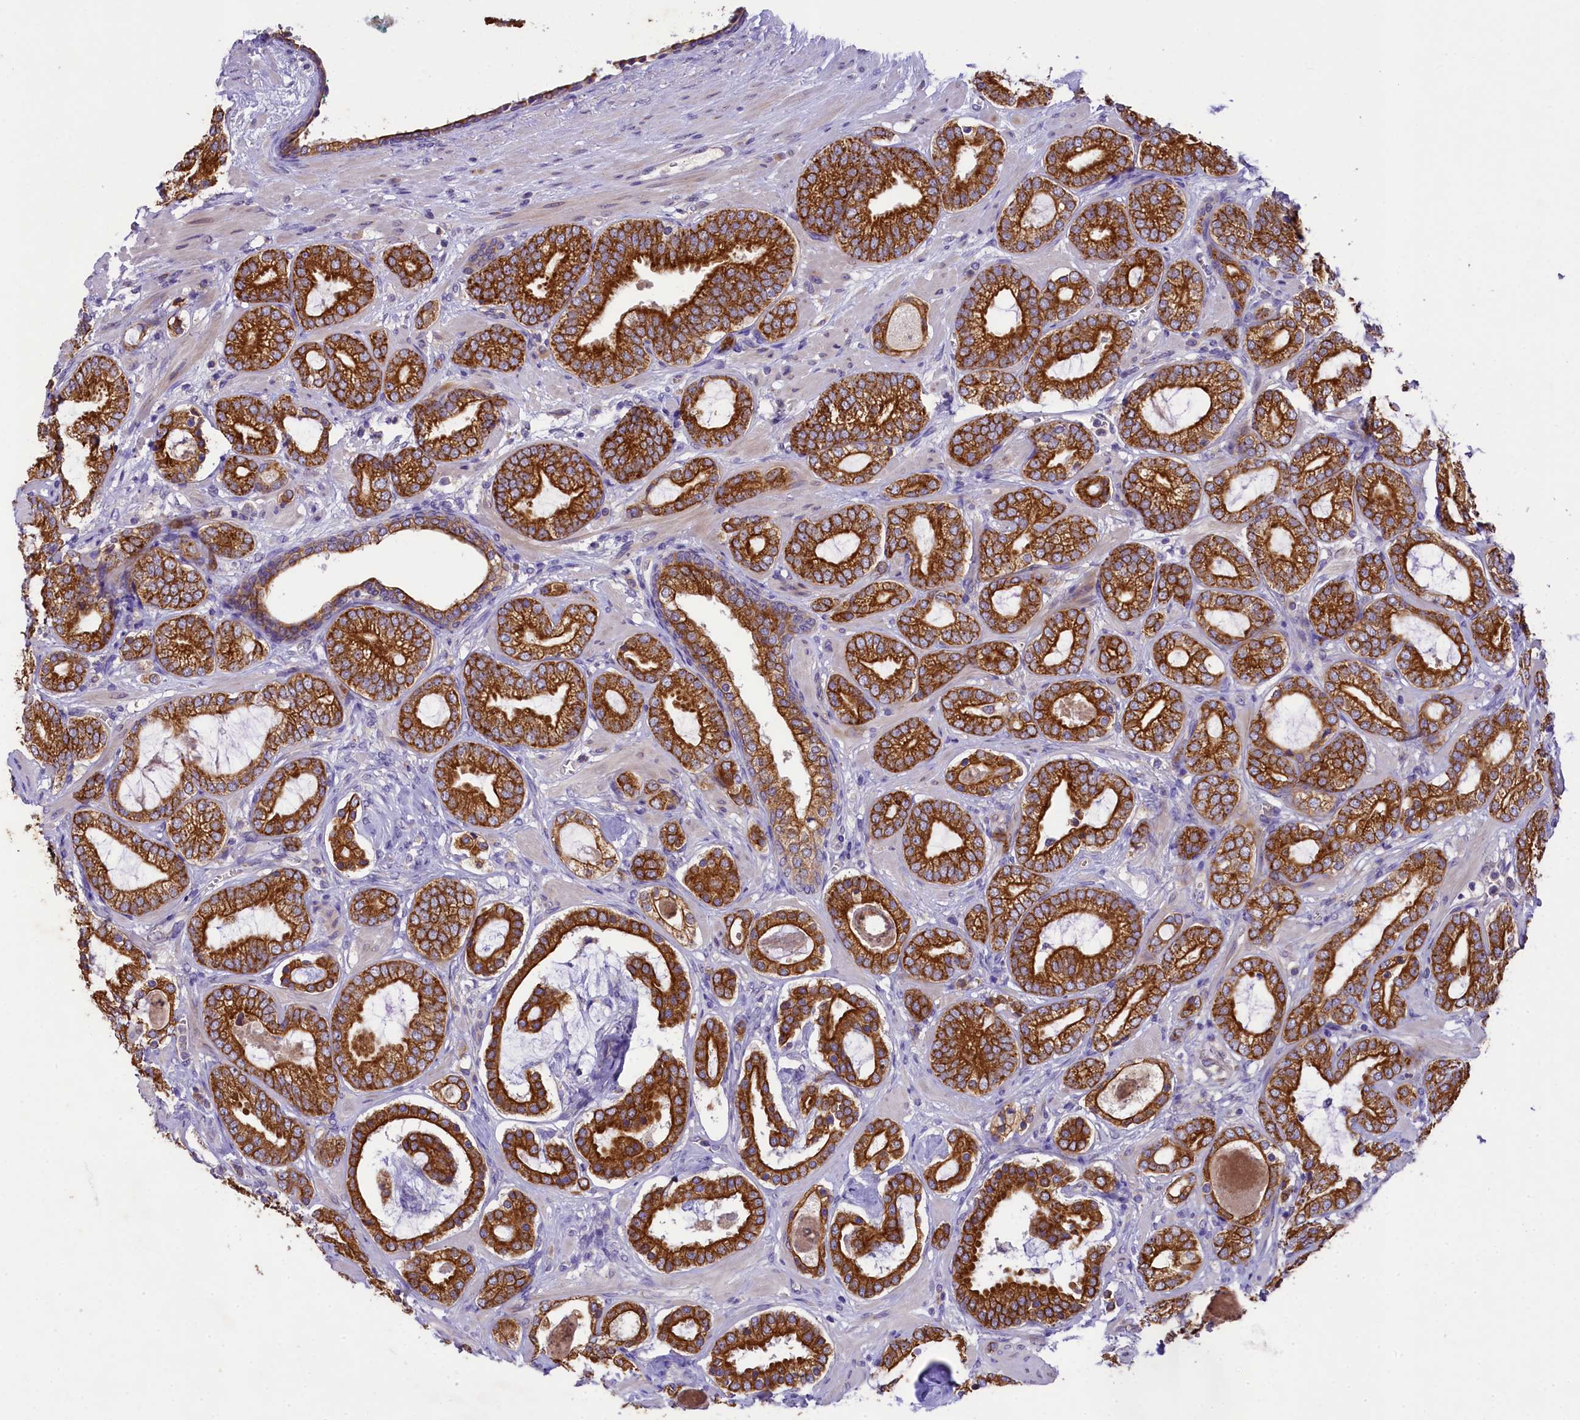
{"staining": {"intensity": "strong", "quantity": ">75%", "location": "cytoplasmic/membranous"}, "tissue": "prostate cancer", "cell_type": "Tumor cells", "image_type": "cancer", "snomed": [{"axis": "morphology", "description": "Adenocarcinoma, High grade"}, {"axis": "topography", "description": "Prostate"}], "caption": "DAB immunohistochemical staining of prostate adenocarcinoma (high-grade) reveals strong cytoplasmic/membranous protein positivity in approximately >75% of tumor cells. (Stains: DAB (3,3'-diaminobenzidine) in brown, nuclei in blue, Microscopy: brightfield microscopy at high magnification).", "gene": "LARP4", "patient": {"sex": "male", "age": 60}}